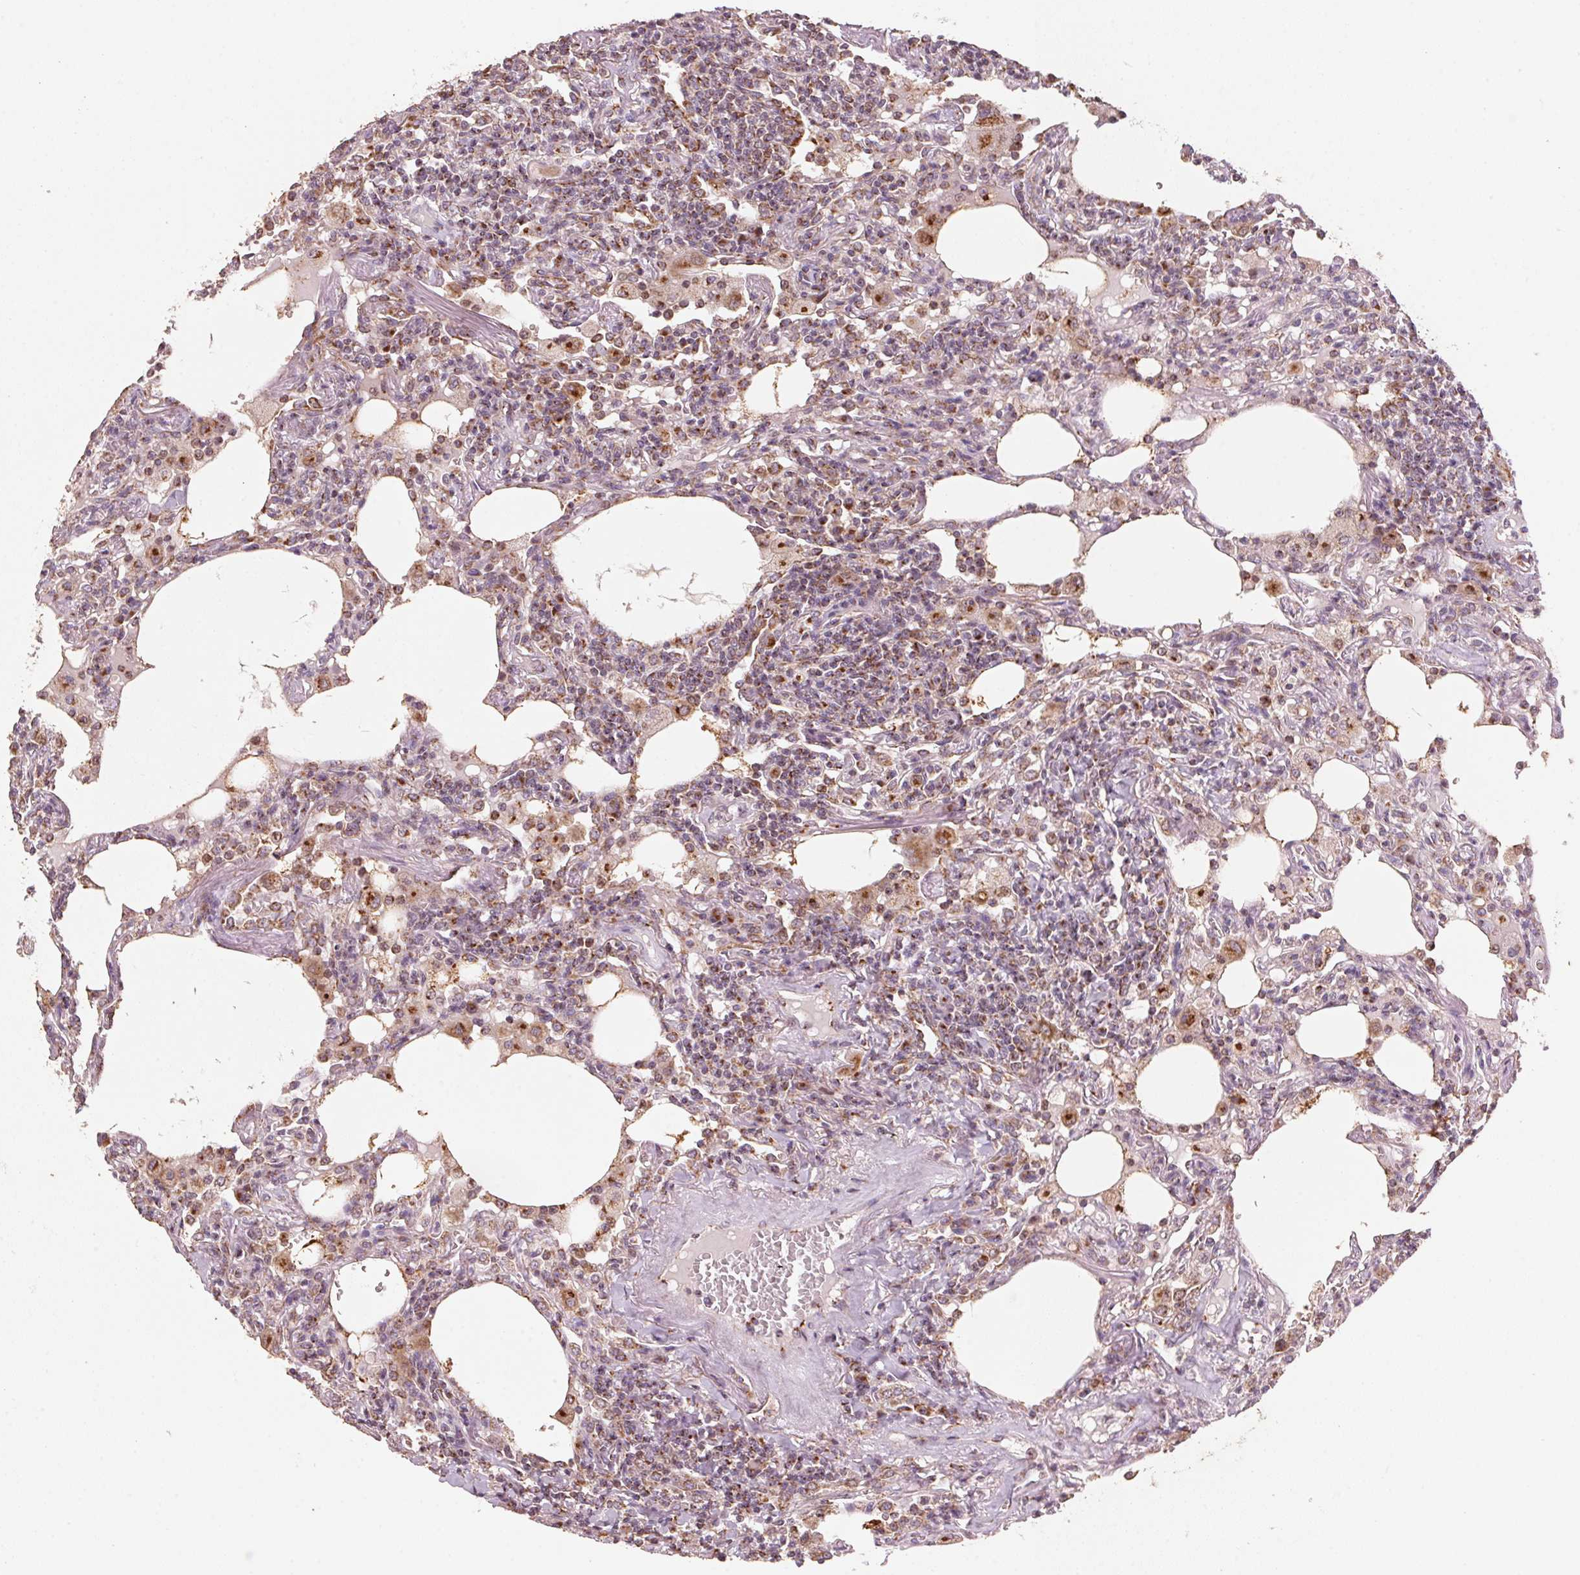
{"staining": {"intensity": "moderate", "quantity": ">75%", "location": "cytoplasmic/membranous"}, "tissue": "lymphoma", "cell_type": "Tumor cells", "image_type": "cancer", "snomed": [{"axis": "morphology", "description": "Malignant lymphoma, non-Hodgkin's type, Low grade"}, {"axis": "topography", "description": "Lung"}], "caption": "About >75% of tumor cells in lymphoma show moderate cytoplasmic/membranous protein expression as visualized by brown immunohistochemical staining.", "gene": "TOMM70", "patient": {"sex": "female", "age": 71}}